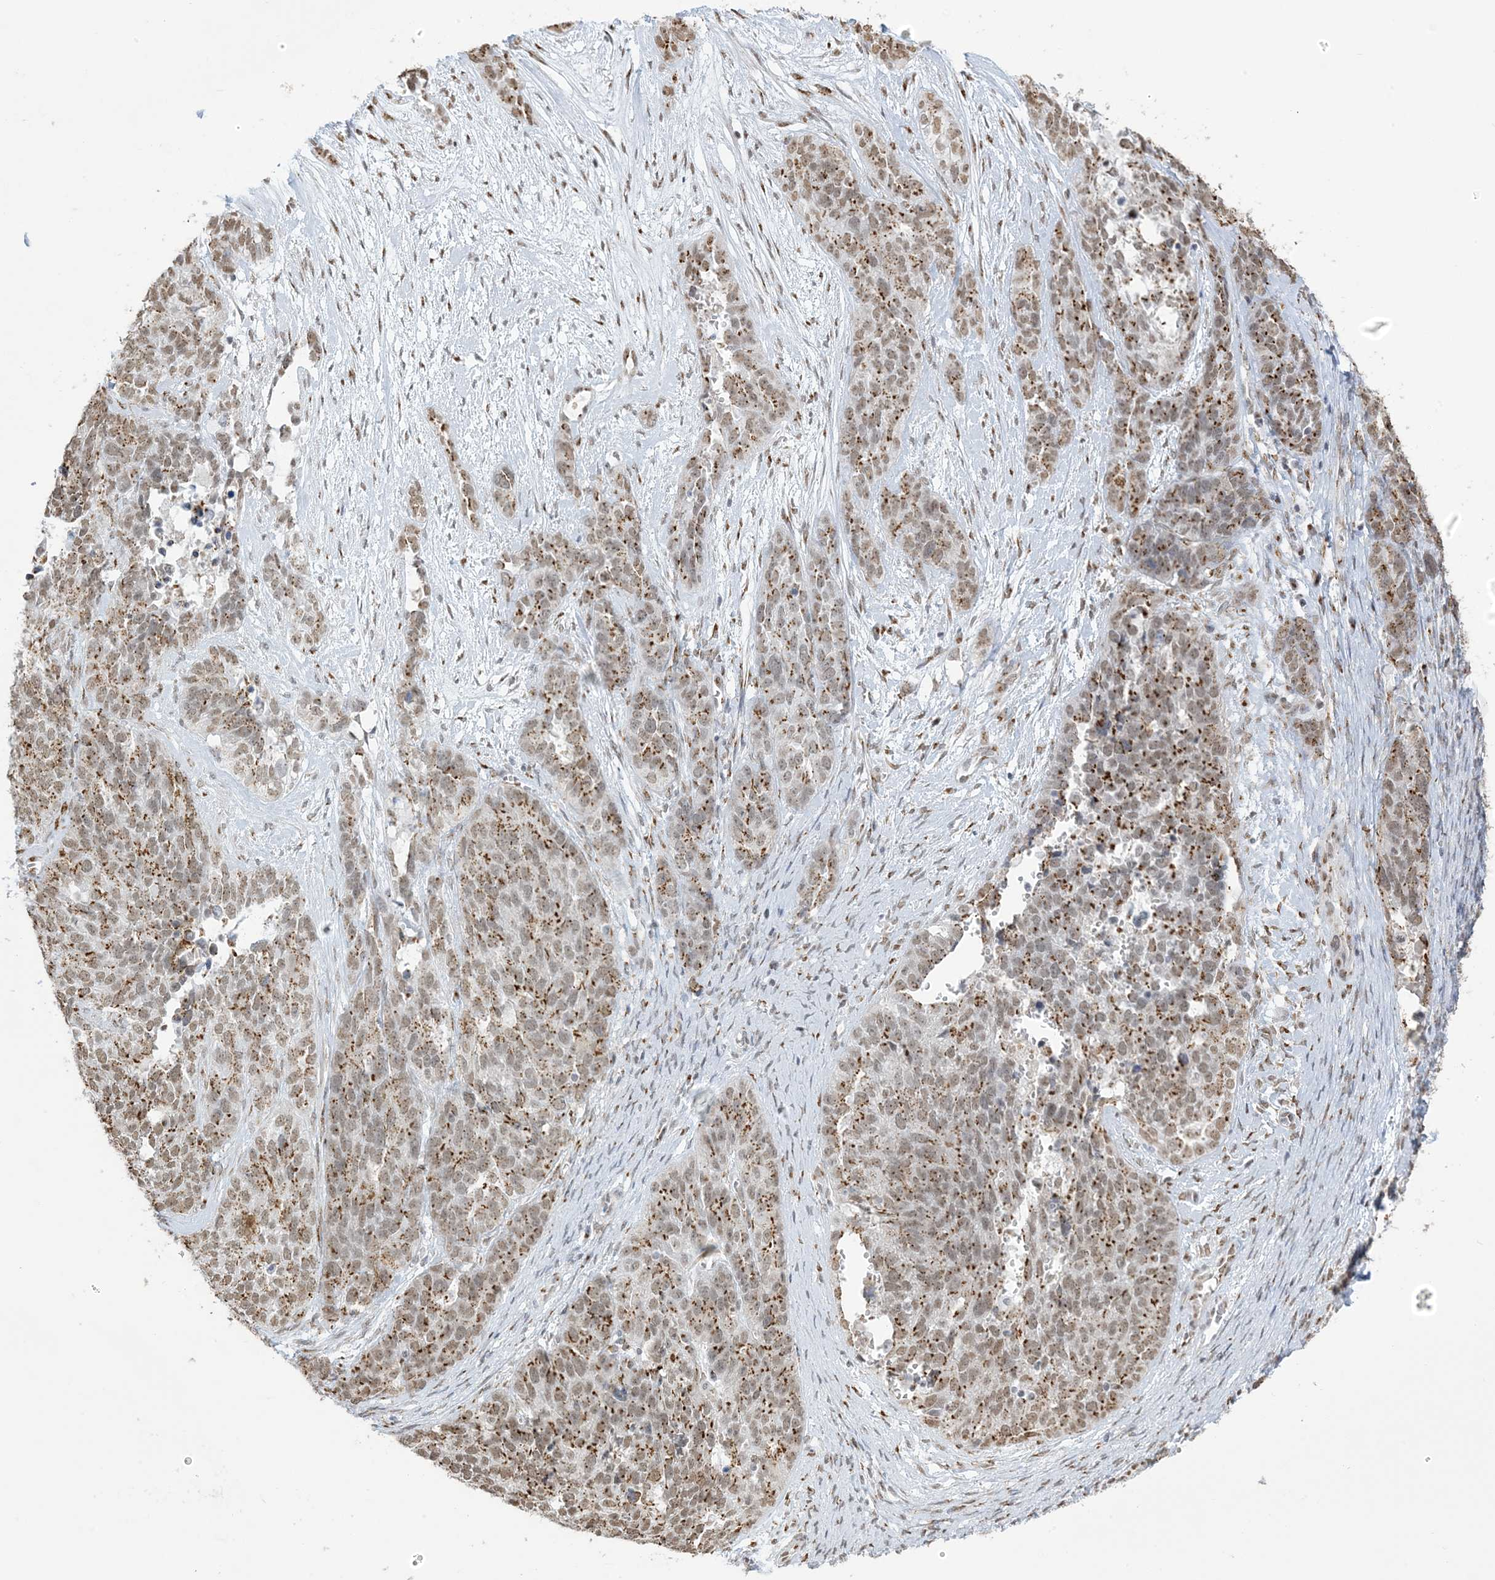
{"staining": {"intensity": "moderate", "quantity": ">75%", "location": "cytoplasmic/membranous,nuclear"}, "tissue": "ovarian cancer", "cell_type": "Tumor cells", "image_type": "cancer", "snomed": [{"axis": "morphology", "description": "Cystadenocarcinoma, serous, NOS"}, {"axis": "topography", "description": "Ovary"}], "caption": "IHC histopathology image of human serous cystadenocarcinoma (ovarian) stained for a protein (brown), which demonstrates medium levels of moderate cytoplasmic/membranous and nuclear staining in approximately >75% of tumor cells.", "gene": "GPR107", "patient": {"sex": "female", "age": 44}}